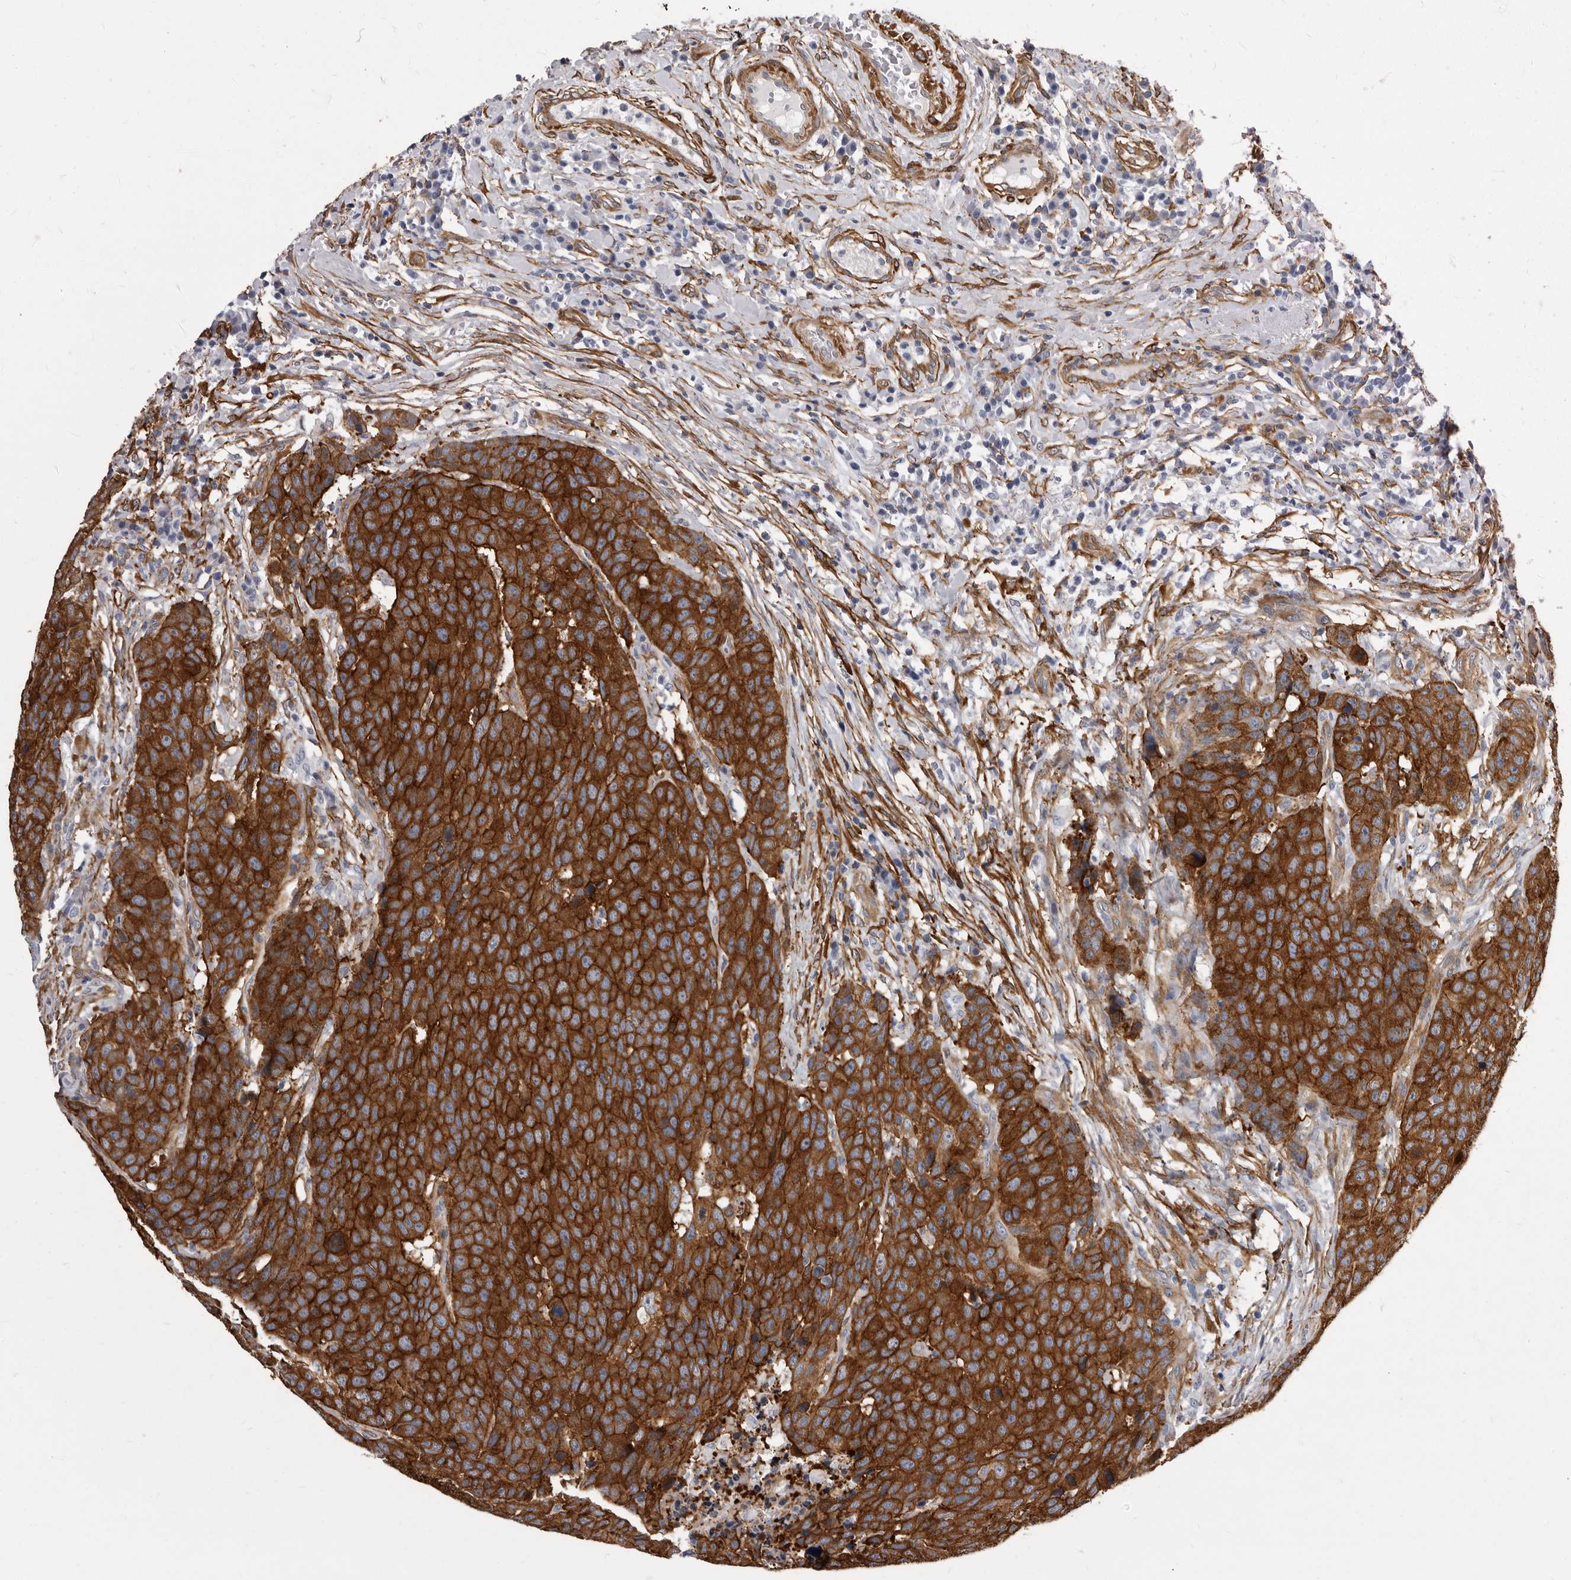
{"staining": {"intensity": "strong", "quantity": ">75%", "location": "cytoplasmic/membranous"}, "tissue": "head and neck cancer", "cell_type": "Tumor cells", "image_type": "cancer", "snomed": [{"axis": "morphology", "description": "Squamous cell carcinoma, NOS"}, {"axis": "topography", "description": "Head-Neck"}], "caption": "Immunohistochemical staining of human head and neck cancer demonstrates high levels of strong cytoplasmic/membranous protein staining in about >75% of tumor cells. (IHC, brightfield microscopy, high magnification).", "gene": "ENAH", "patient": {"sex": "male", "age": 66}}